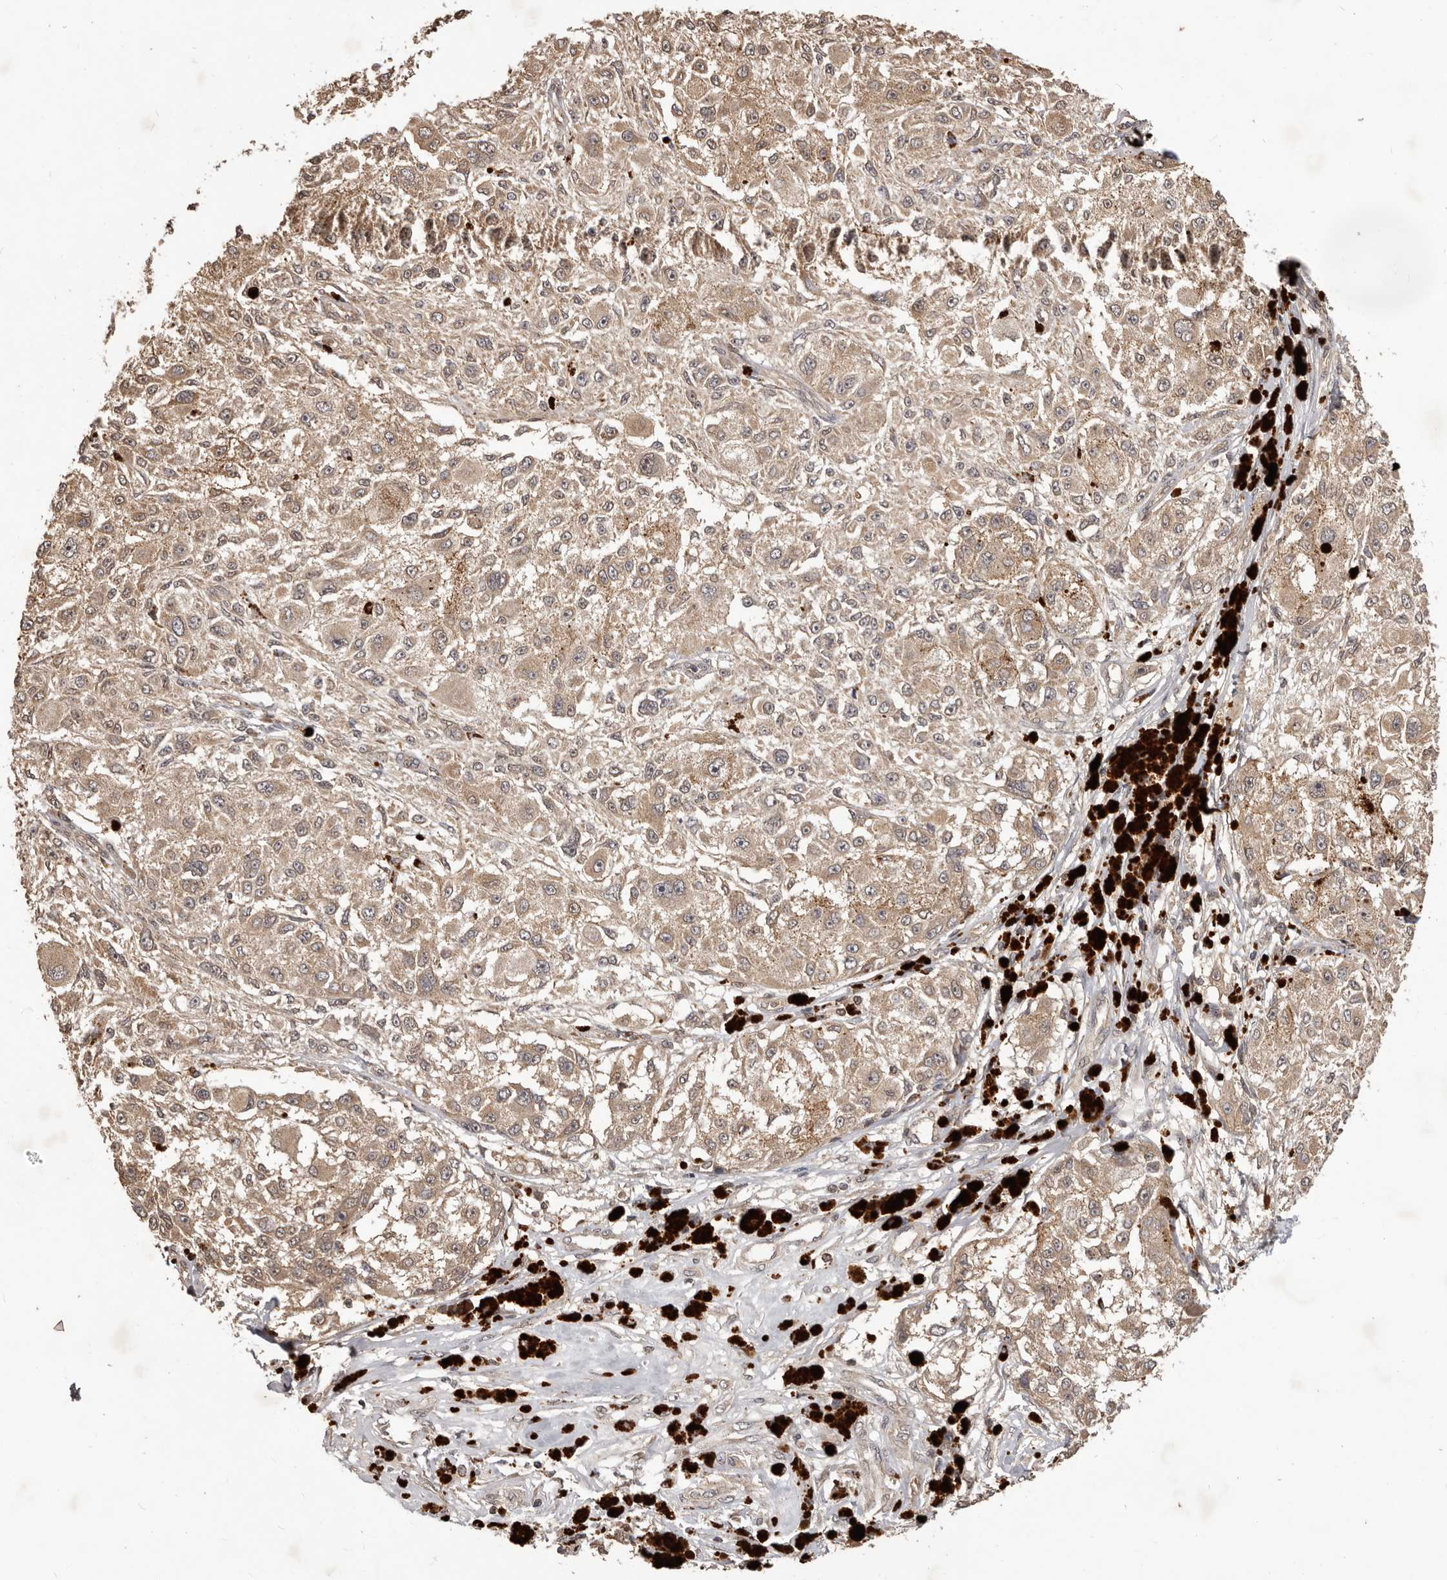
{"staining": {"intensity": "weak", "quantity": ">75%", "location": "cytoplasmic/membranous"}, "tissue": "melanoma", "cell_type": "Tumor cells", "image_type": "cancer", "snomed": [{"axis": "morphology", "description": "Necrosis, NOS"}, {"axis": "morphology", "description": "Malignant melanoma, NOS"}, {"axis": "topography", "description": "Skin"}], "caption": "Melanoma was stained to show a protein in brown. There is low levels of weak cytoplasmic/membranous staining in about >75% of tumor cells.", "gene": "MTO1", "patient": {"sex": "female", "age": 87}}